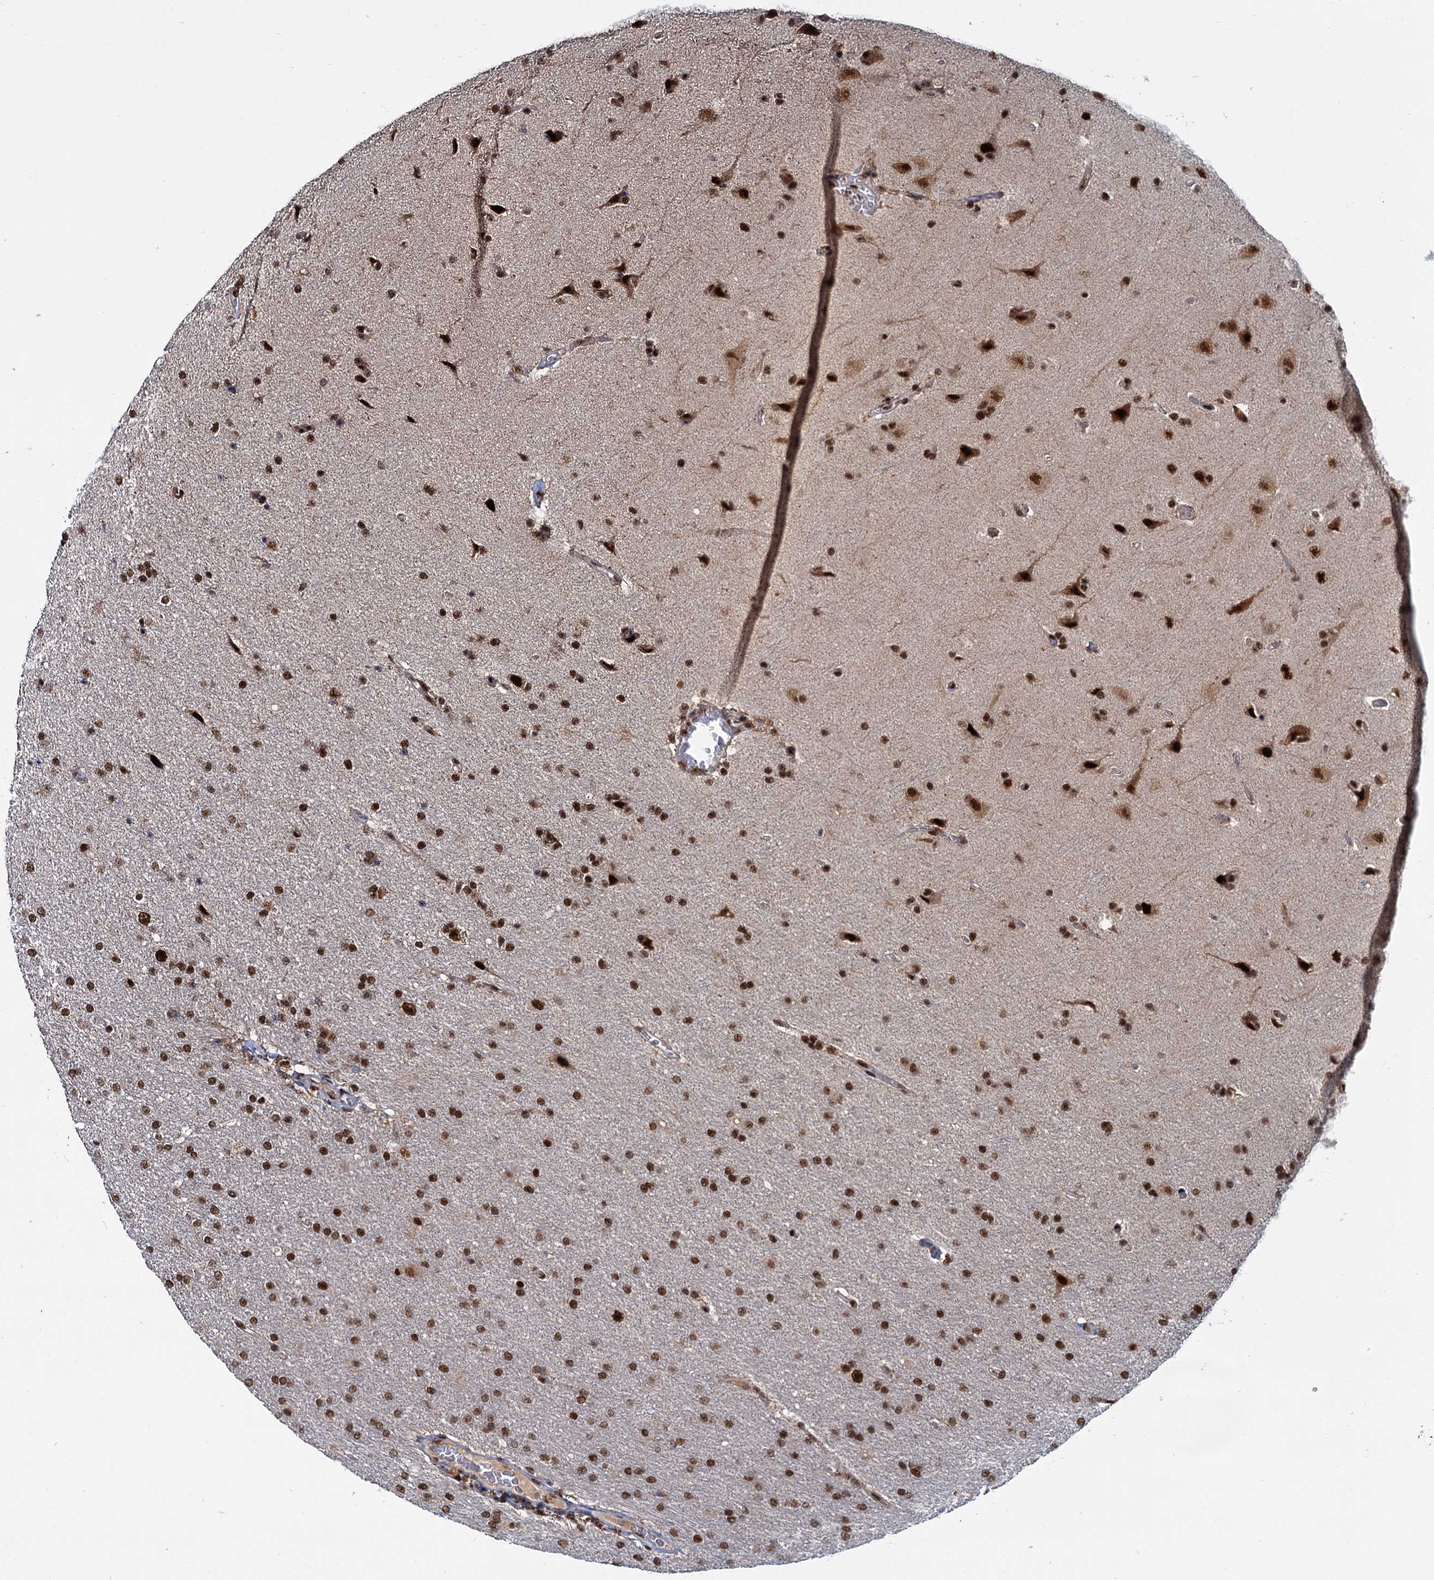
{"staining": {"intensity": "moderate", "quantity": ">75%", "location": "nuclear"}, "tissue": "glioma", "cell_type": "Tumor cells", "image_type": "cancer", "snomed": [{"axis": "morphology", "description": "Glioma, malignant, High grade"}, {"axis": "topography", "description": "Brain"}], "caption": "A histopathology image of human high-grade glioma (malignant) stained for a protein displays moderate nuclear brown staining in tumor cells.", "gene": "WBP4", "patient": {"sex": "male", "age": 72}}